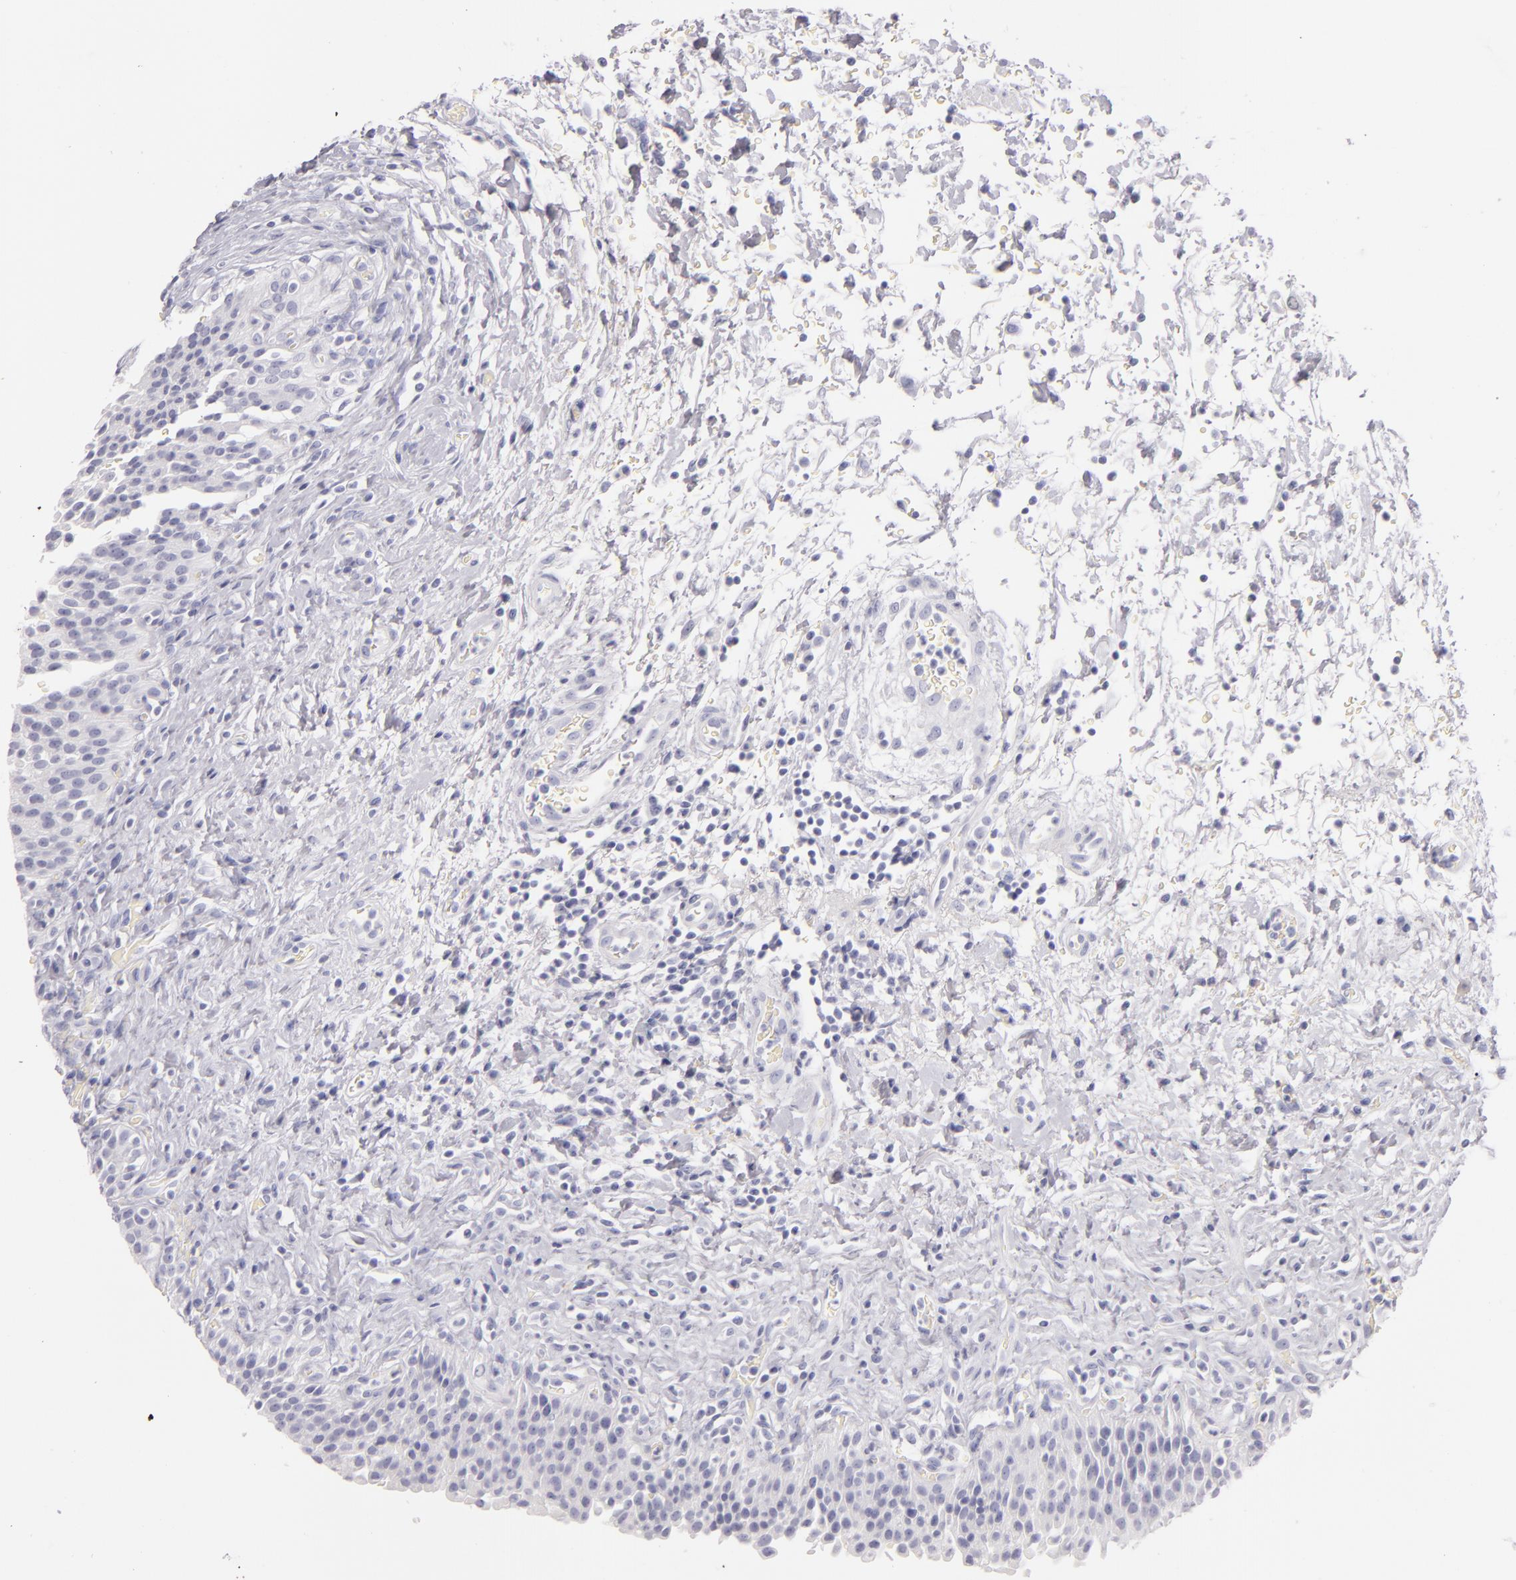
{"staining": {"intensity": "negative", "quantity": "none", "location": "none"}, "tissue": "urinary bladder", "cell_type": "Urothelial cells", "image_type": "normal", "snomed": [{"axis": "morphology", "description": "Normal tissue, NOS"}, {"axis": "topography", "description": "Urinary bladder"}], "caption": "IHC histopathology image of benign urinary bladder: urinary bladder stained with DAB exhibits no significant protein positivity in urothelial cells. The staining was performed using DAB (3,3'-diaminobenzidine) to visualize the protein expression in brown, while the nuclei were stained in blue with hematoxylin (Magnification: 20x).", "gene": "FABP1", "patient": {"sex": "male", "age": 51}}